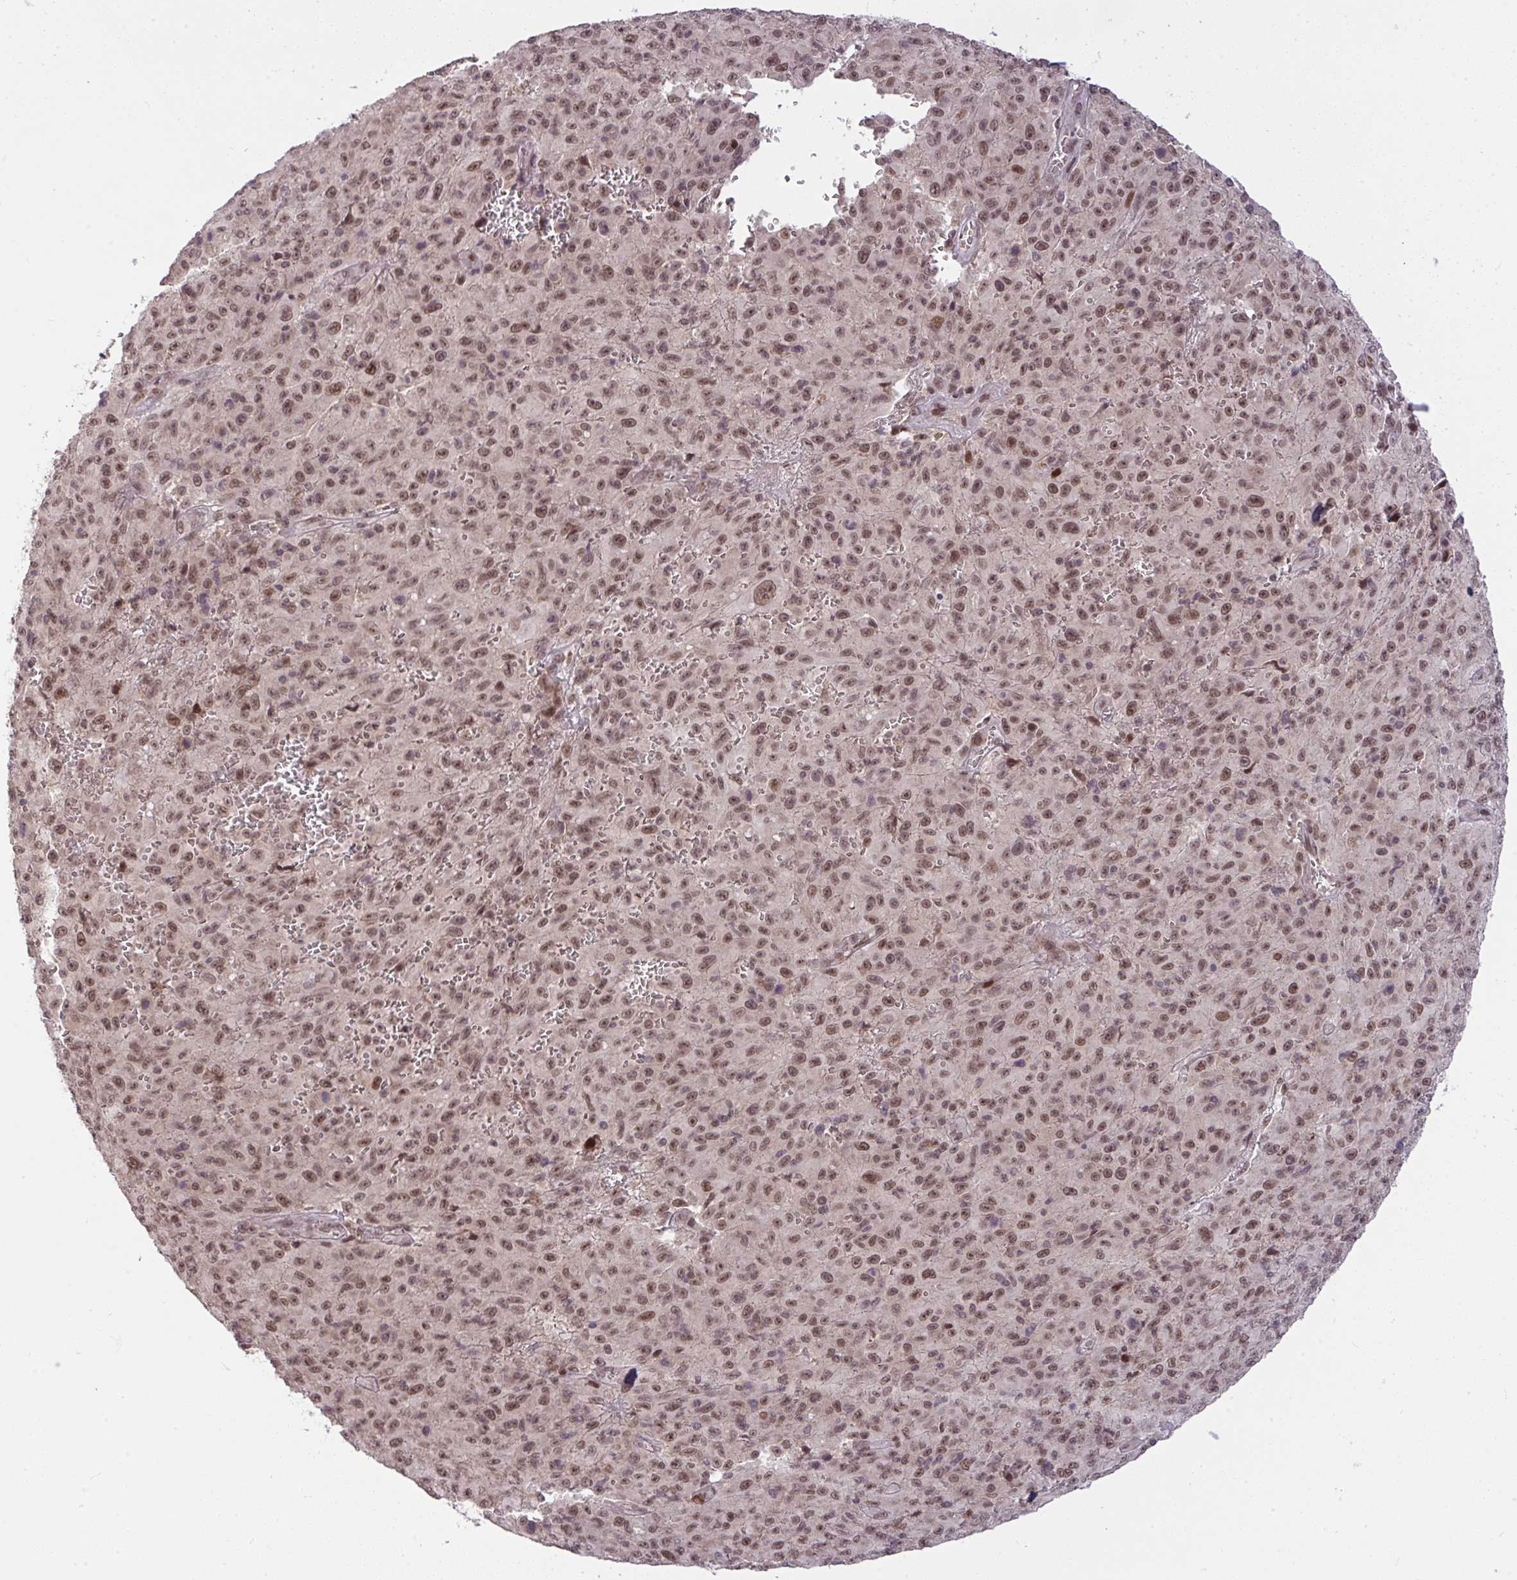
{"staining": {"intensity": "moderate", "quantity": ">75%", "location": "nuclear"}, "tissue": "melanoma", "cell_type": "Tumor cells", "image_type": "cancer", "snomed": [{"axis": "morphology", "description": "Malignant melanoma, NOS"}, {"axis": "topography", "description": "Skin"}], "caption": "Immunohistochemistry staining of melanoma, which reveals medium levels of moderate nuclear staining in approximately >75% of tumor cells indicating moderate nuclear protein positivity. The staining was performed using DAB (brown) for protein detection and nuclei were counterstained in hematoxylin (blue).", "gene": "KLF2", "patient": {"sex": "male", "age": 46}}